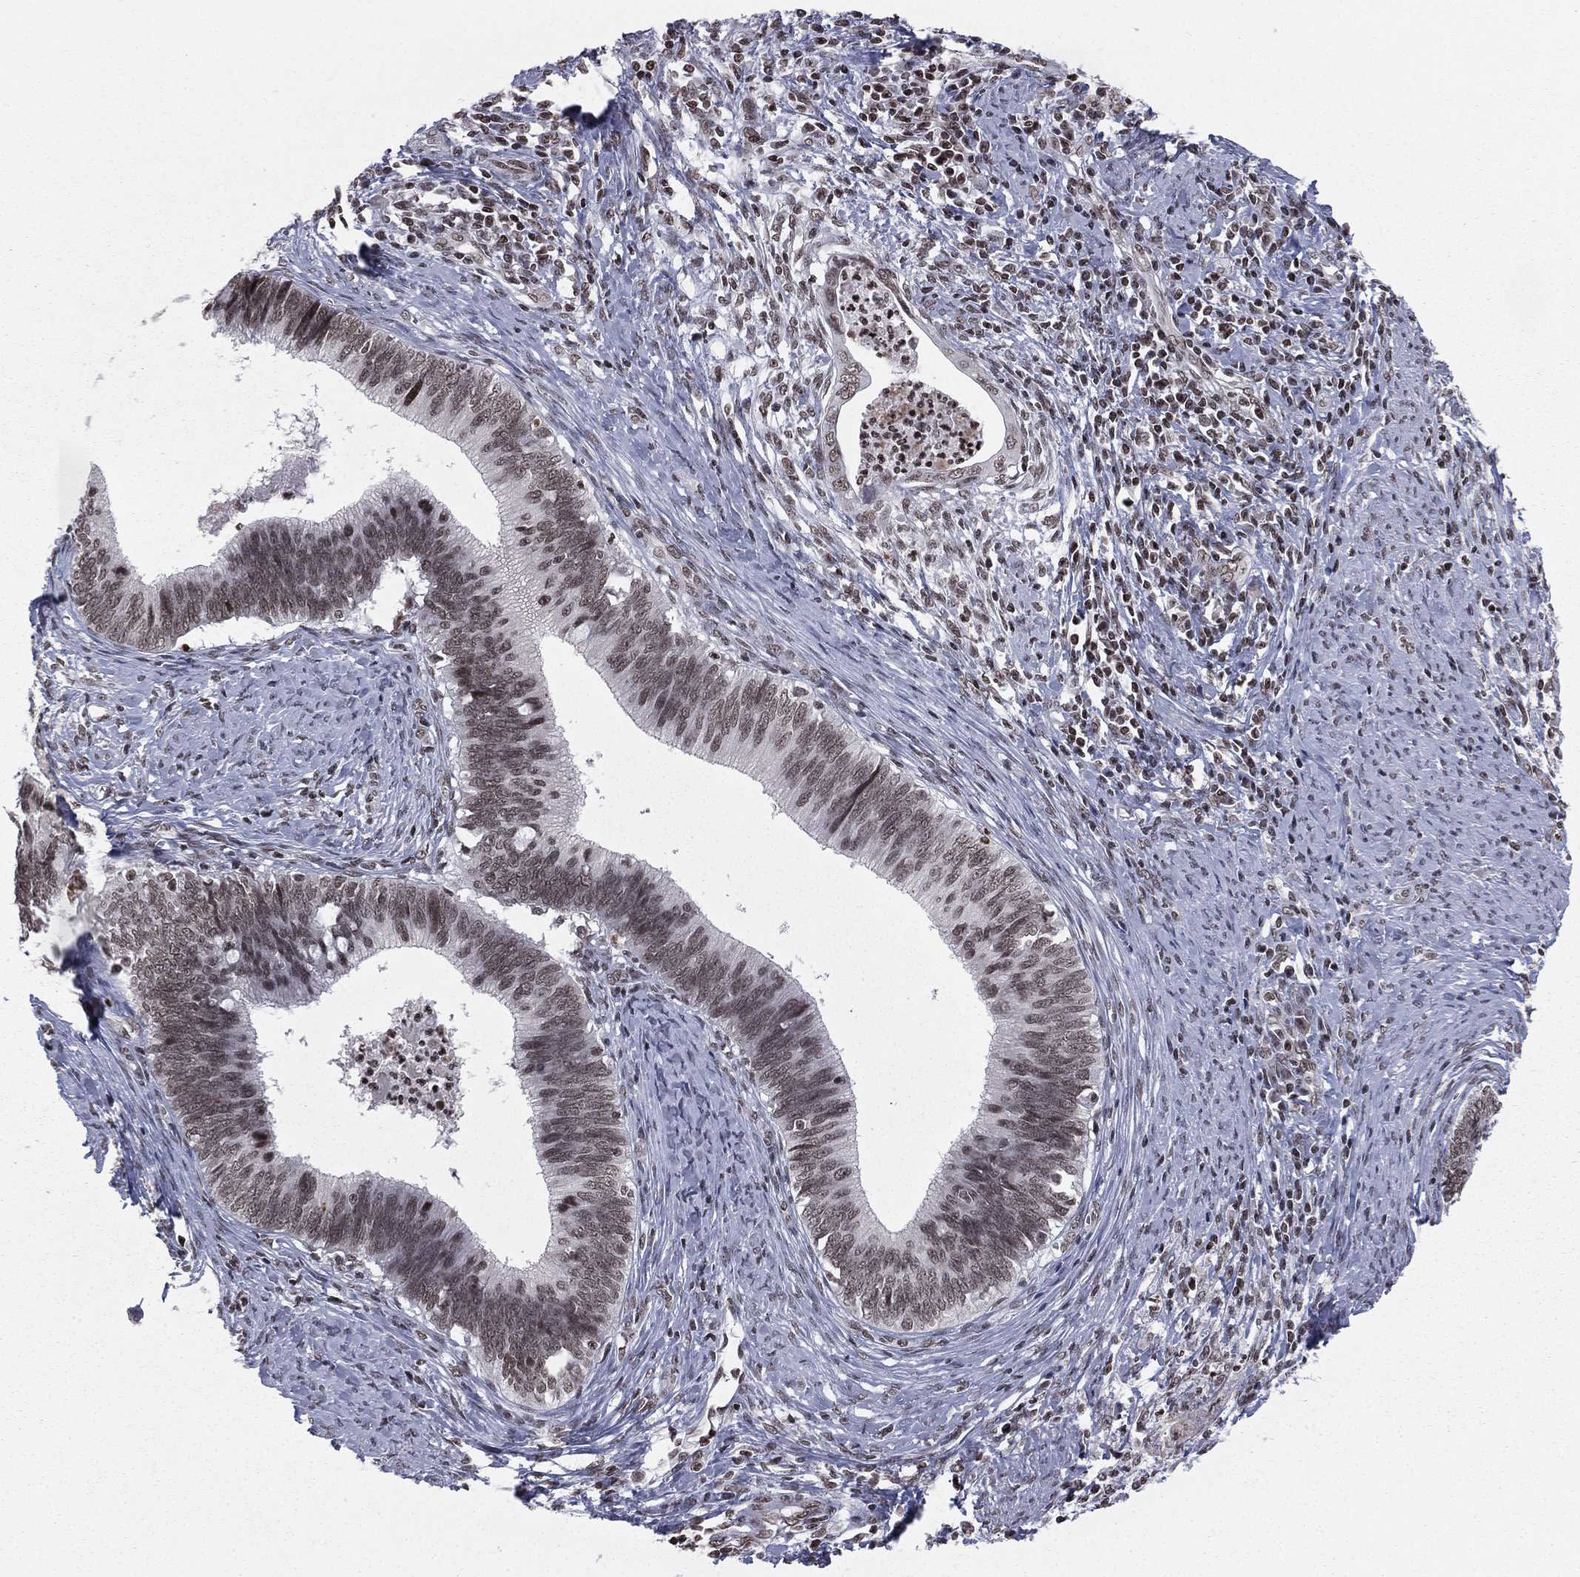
{"staining": {"intensity": "moderate", "quantity": ">75%", "location": "nuclear"}, "tissue": "cervical cancer", "cell_type": "Tumor cells", "image_type": "cancer", "snomed": [{"axis": "morphology", "description": "Adenocarcinoma, NOS"}, {"axis": "topography", "description": "Cervix"}], "caption": "There is medium levels of moderate nuclear expression in tumor cells of adenocarcinoma (cervical), as demonstrated by immunohistochemical staining (brown color).", "gene": "RFX7", "patient": {"sex": "female", "age": 42}}